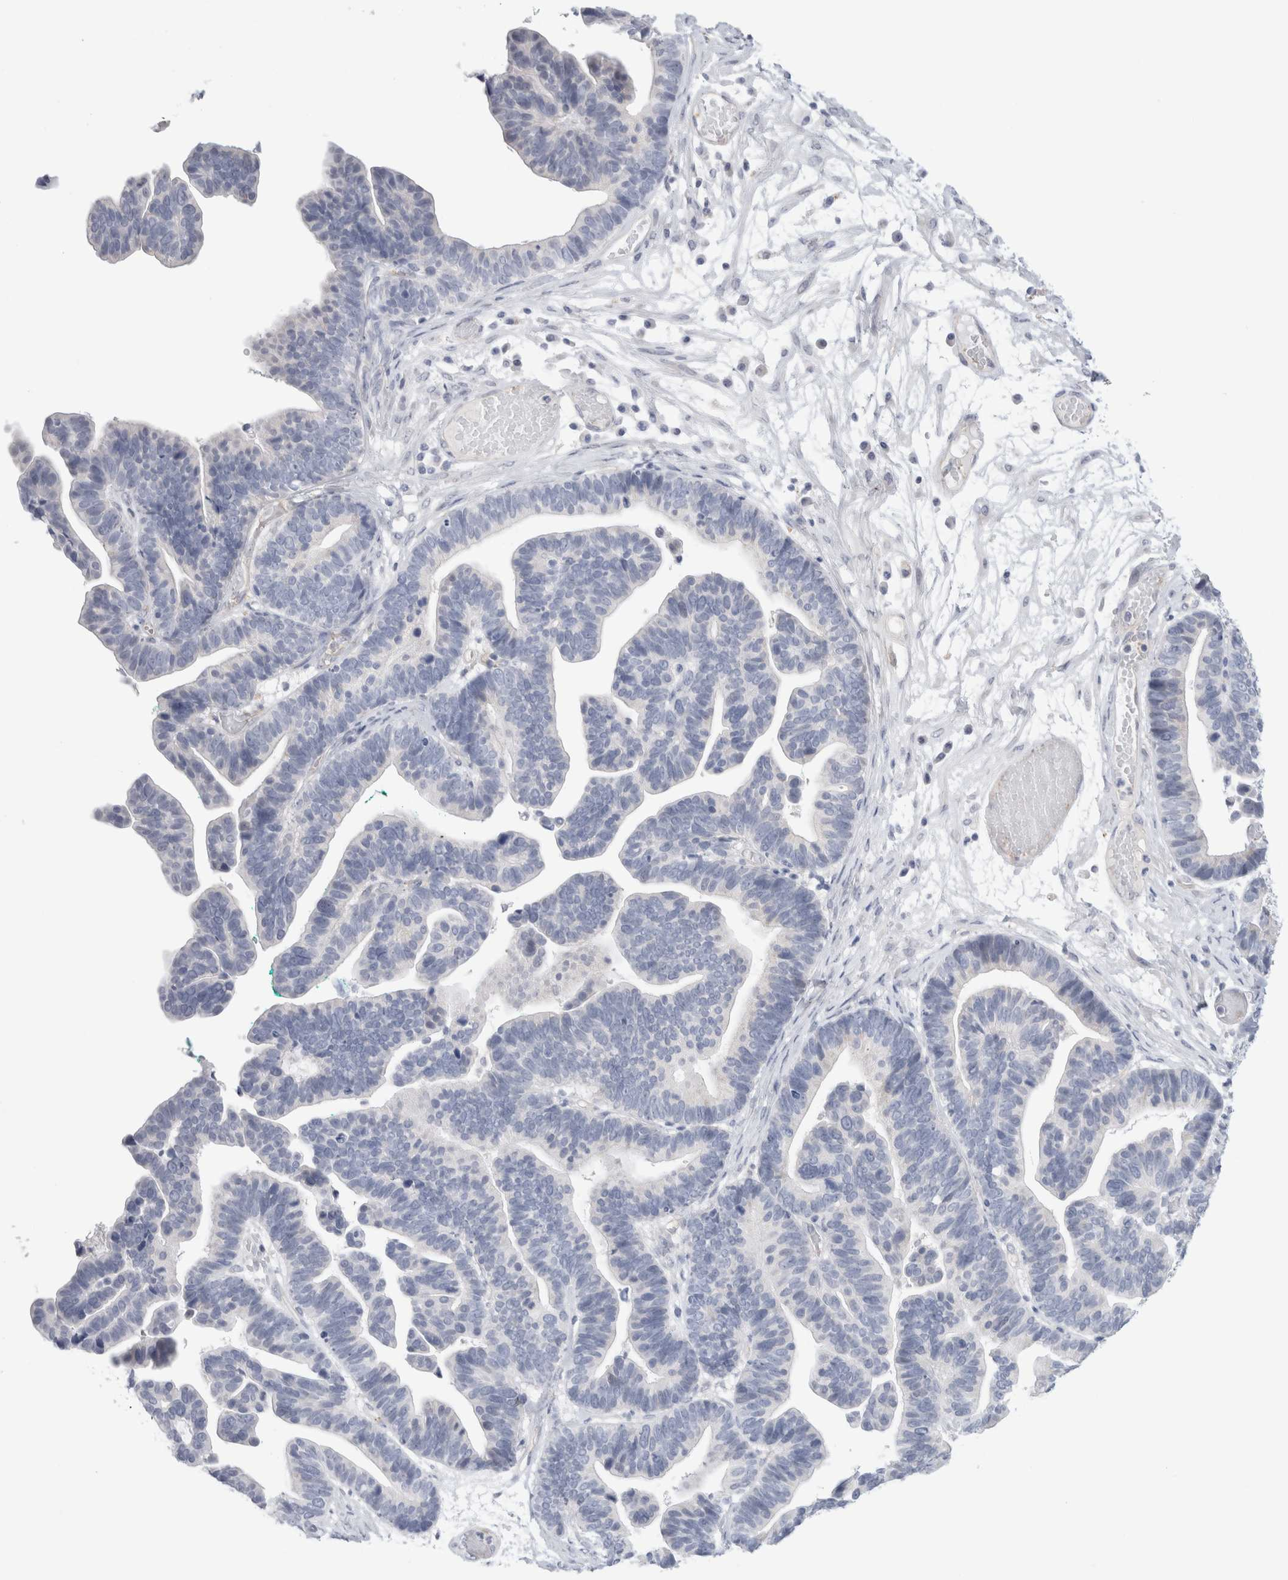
{"staining": {"intensity": "negative", "quantity": "none", "location": "none"}, "tissue": "ovarian cancer", "cell_type": "Tumor cells", "image_type": "cancer", "snomed": [{"axis": "morphology", "description": "Cystadenocarcinoma, serous, NOS"}, {"axis": "topography", "description": "Ovary"}], "caption": "High magnification brightfield microscopy of ovarian serous cystadenocarcinoma stained with DAB (brown) and counterstained with hematoxylin (blue): tumor cells show no significant positivity.", "gene": "ANKMY1", "patient": {"sex": "female", "age": 56}}